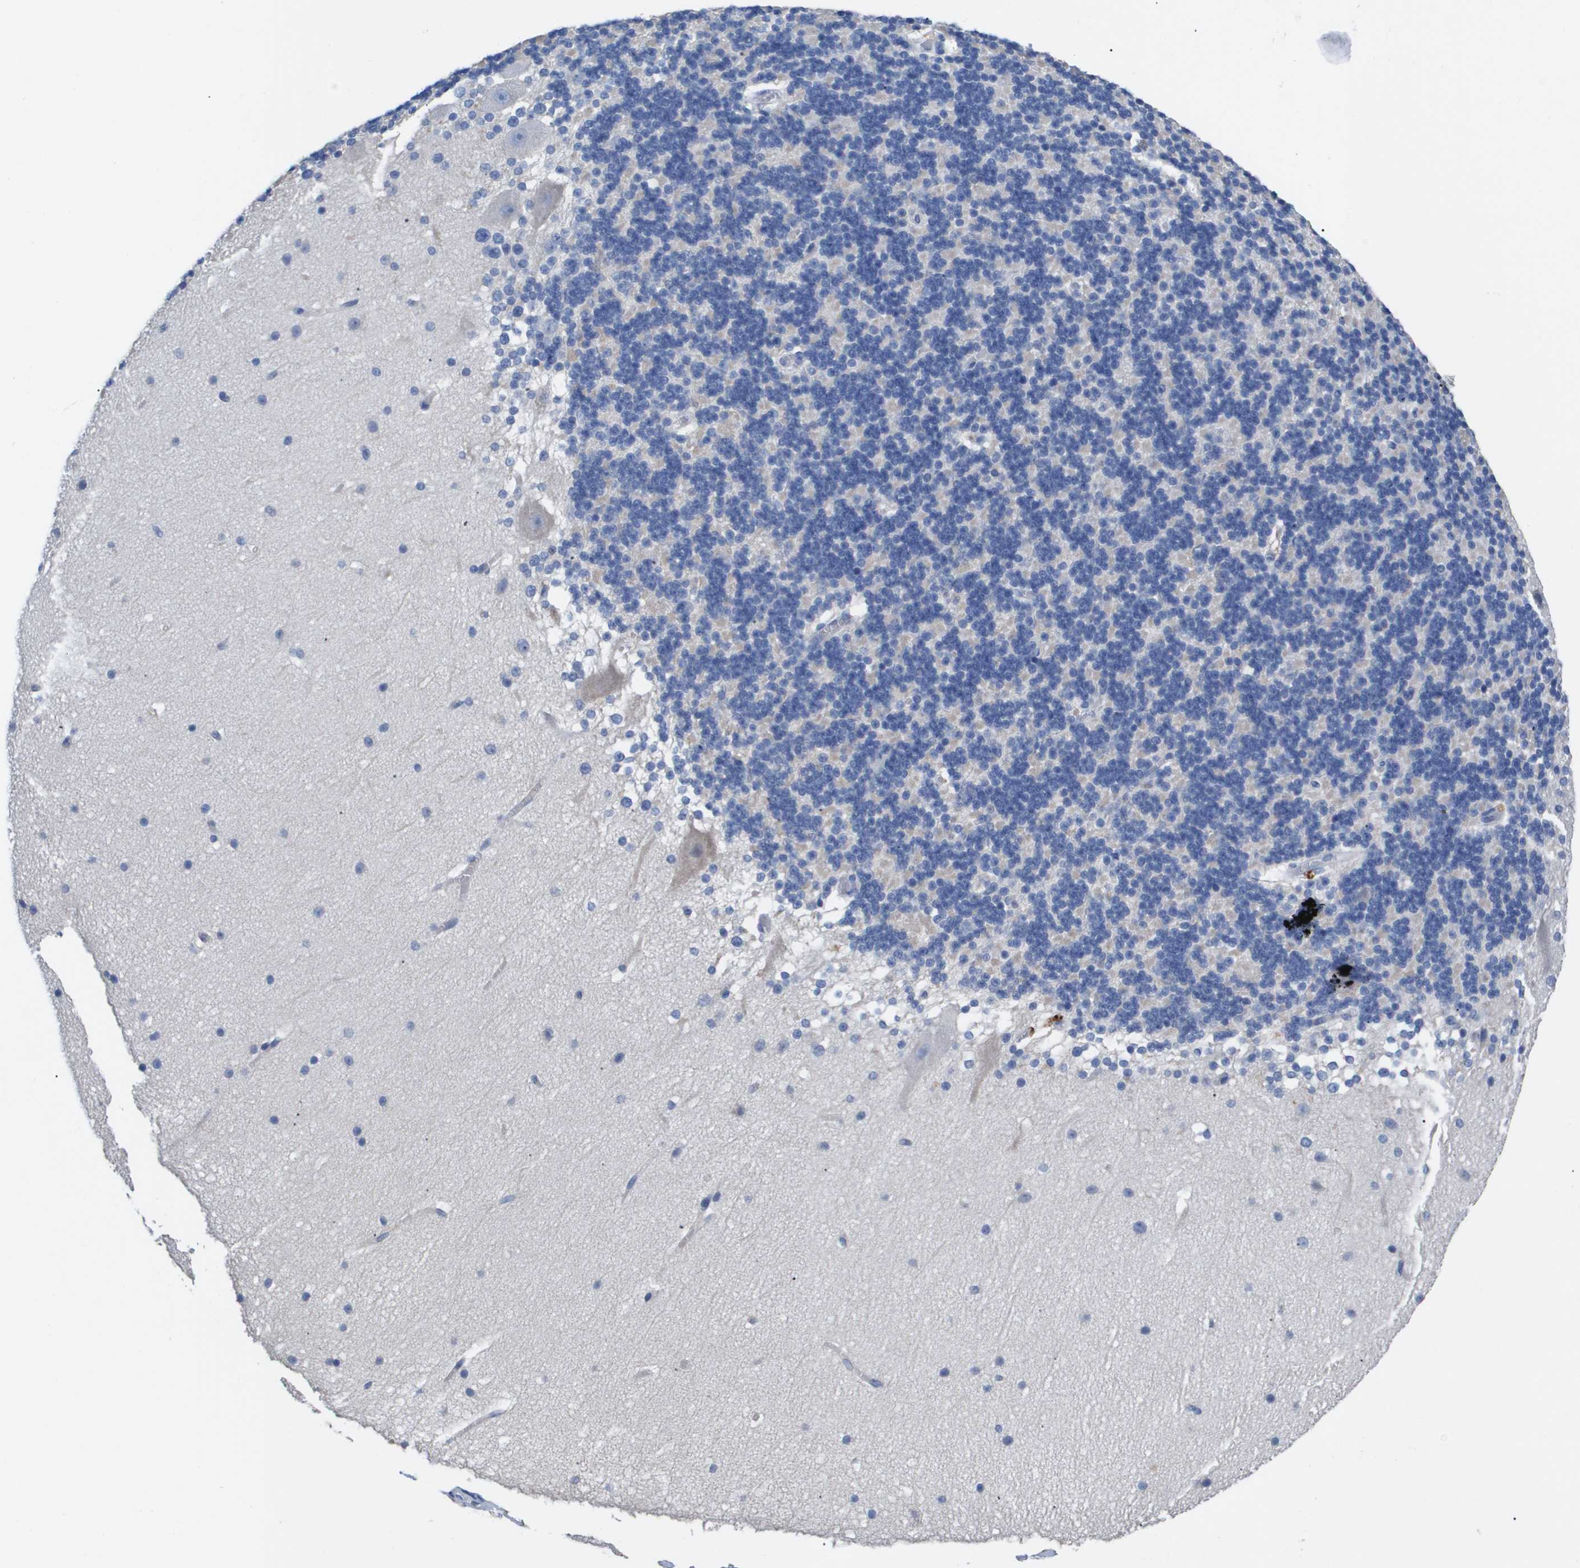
{"staining": {"intensity": "negative", "quantity": "none", "location": "none"}, "tissue": "cerebellum", "cell_type": "Cells in granular layer", "image_type": "normal", "snomed": [{"axis": "morphology", "description": "Normal tissue, NOS"}, {"axis": "topography", "description": "Cerebellum"}], "caption": "Micrograph shows no protein positivity in cells in granular layer of normal cerebellum.", "gene": "SERPINA6", "patient": {"sex": "female", "age": 19}}